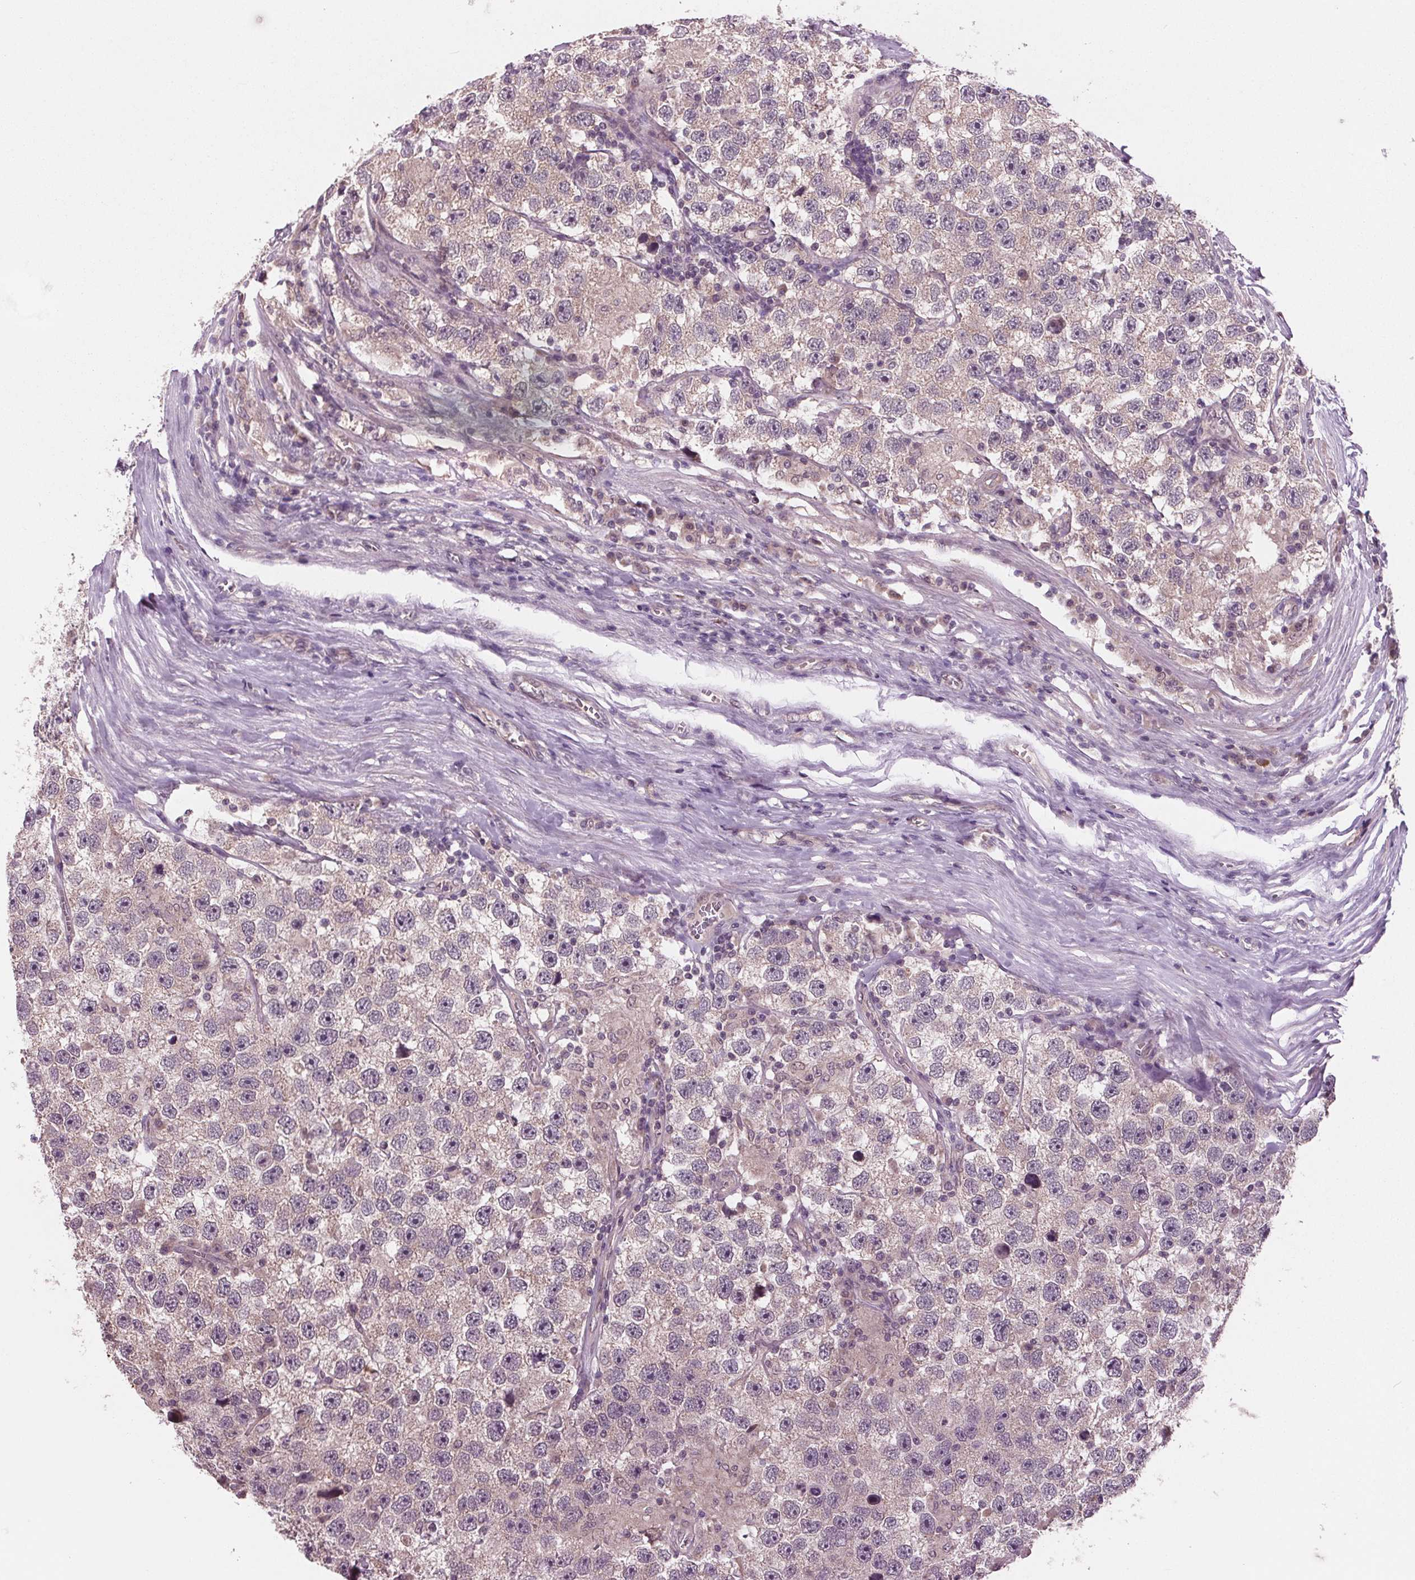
{"staining": {"intensity": "weak", "quantity": "25%-75%", "location": "cytoplasmic/membranous"}, "tissue": "testis cancer", "cell_type": "Tumor cells", "image_type": "cancer", "snomed": [{"axis": "morphology", "description": "Seminoma, NOS"}, {"axis": "topography", "description": "Testis"}], "caption": "This micrograph demonstrates immunohistochemistry staining of human seminoma (testis), with low weak cytoplasmic/membranous positivity in about 25%-75% of tumor cells.", "gene": "MAPK8", "patient": {"sex": "male", "age": 26}}